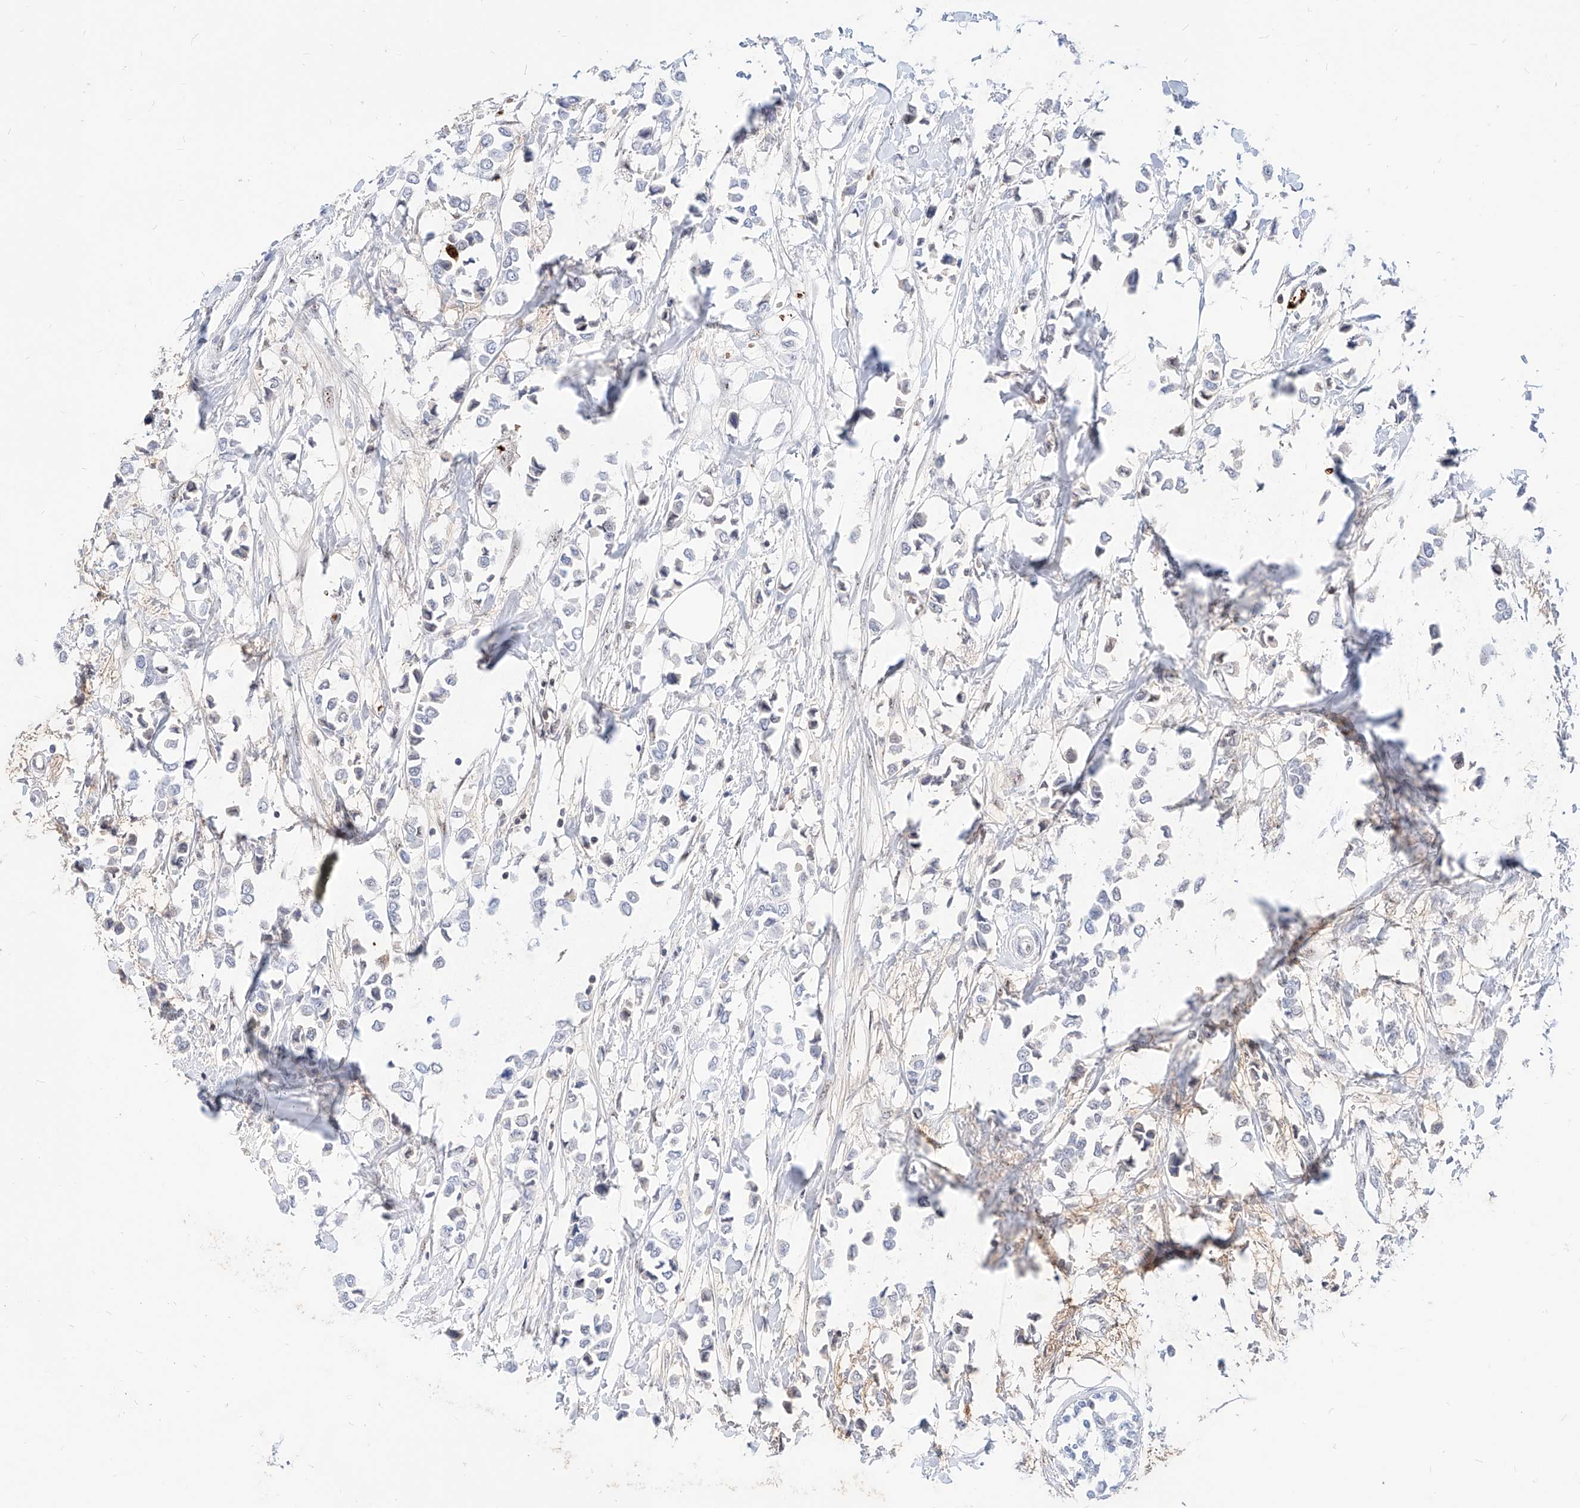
{"staining": {"intensity": "negative", "quantity": "none", "location": "none"}, "tissue": "breast cancer", "cell_type": "Tumor cells", "image_type": "cancer", "snomed": [{"axis": "morphology", "description": "Lobular carcinoma"}, {"axis": "topography", "description": "Breast"}], "caption": "Photomicrograph shows no significant protein staining in tumor cells of breast cancer.", "gene": "ZFP42", "patient": {"sex": "female", "age": 51}}